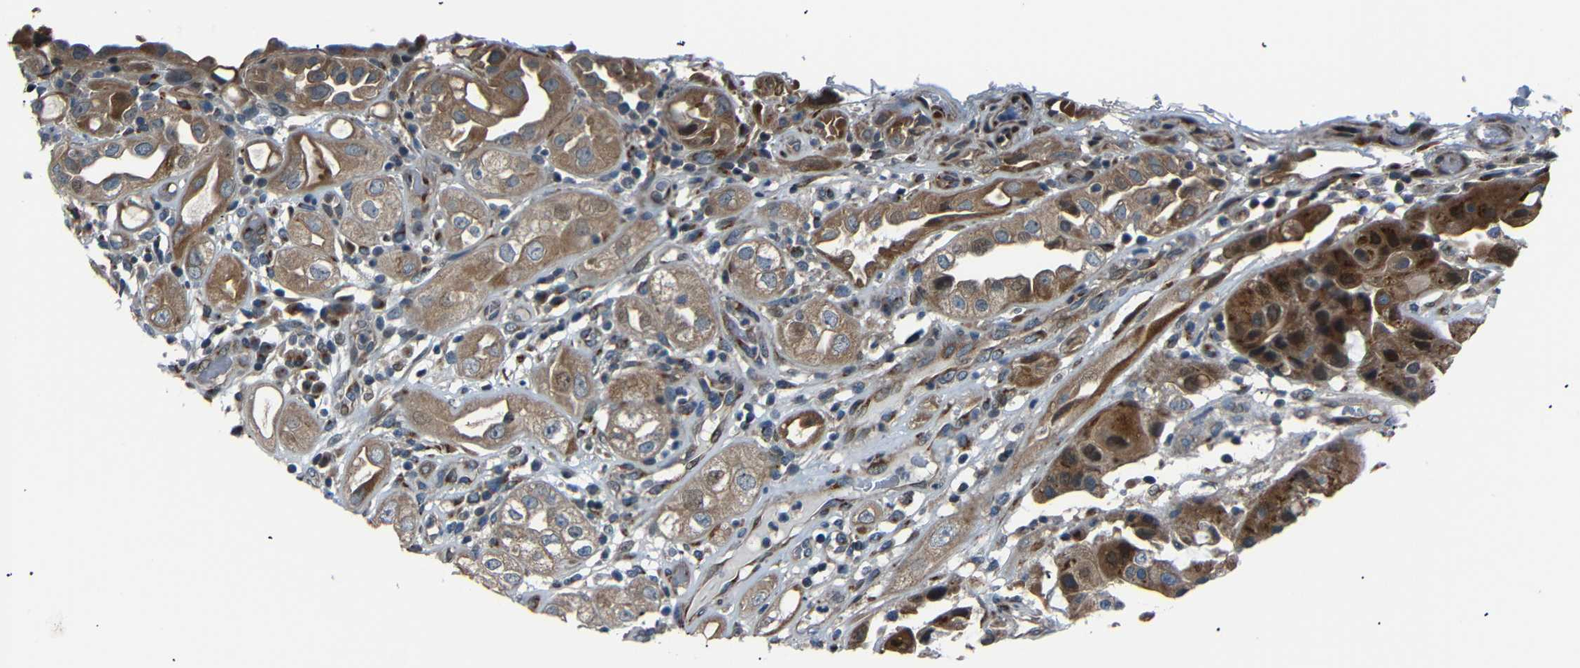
{"staining": {"intensity": "weak", "quantity": ">75%", "location": "cytoplasmic/membranous,nuclear"}, "tissue": "urothelial cancer", "cell_type": "Tumor cells", "image_type": "cancer", "snomed": [{"axis": "morphology", "description": "Urothelial carcinoma, High grade"}, {"axis": "topography", "description": "Urinary bladder"}], "caption": "Weak cytoplasmic/membranous and nuclear protein staining is seen in approximately >75% of tumor cells in urothelial cancer.", "gene": "AKAP9", "patient": {"sex": "female", "age": 64}}